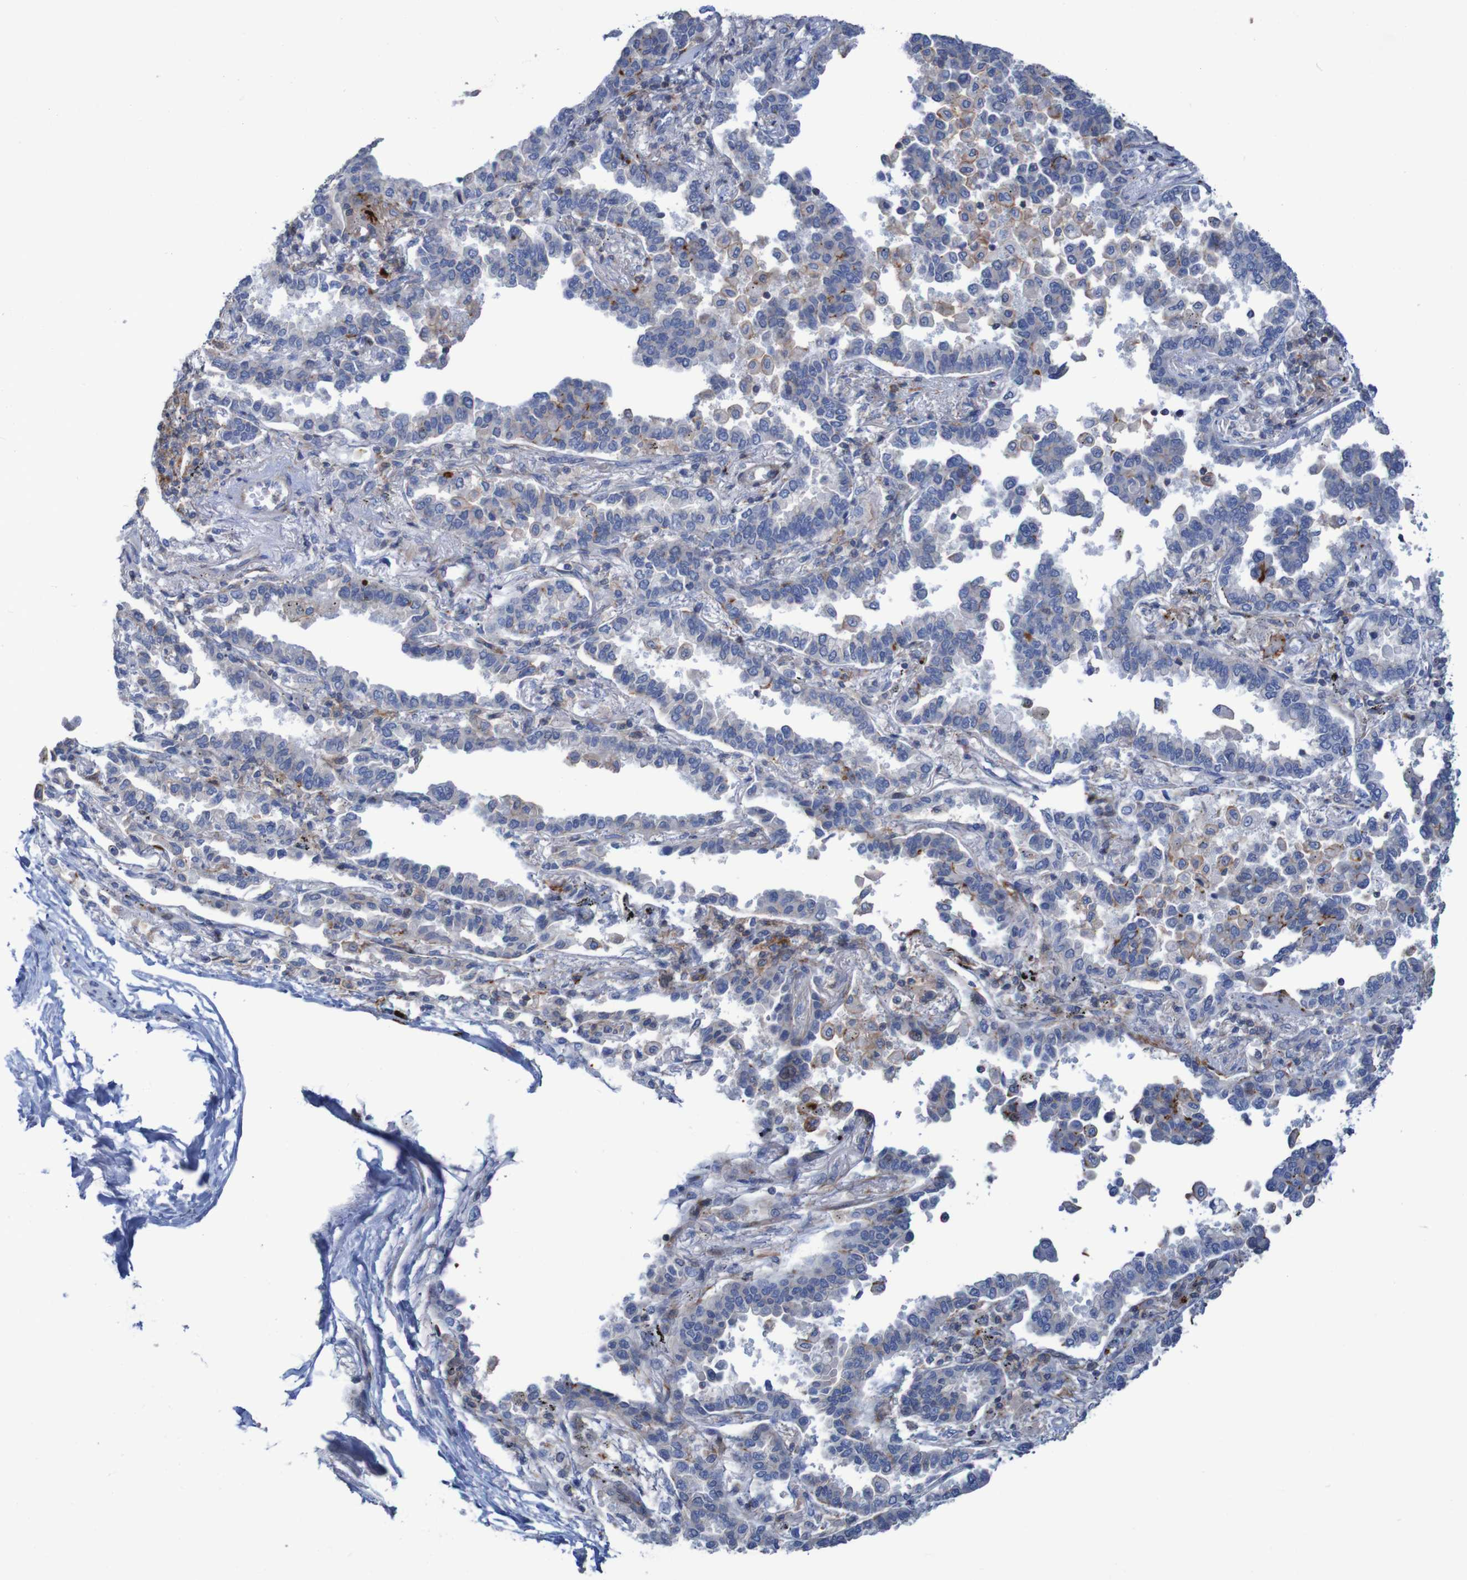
{"staining": {"intensity": "weak", "quantity": "<25%", "location": "cytoplasmic/membranous"}, "tissue": "lung cancer", "cell_type": "Tumor cells", "image_type": "cancer", "snomed": [{"axis": "morphology", "description": "Normal tissue, NOS"}, {"axis": "morphology", "description": "Adenocarcinoma, NOS"}, {"axis": "topography", "description": "Lung"}], "caption": "IHC image of lung cancer stained for a protein (brown), which shows no positivity in tumor cells.", "gene": "RNF182", "patient": {"sex": "male", "age": 59}}